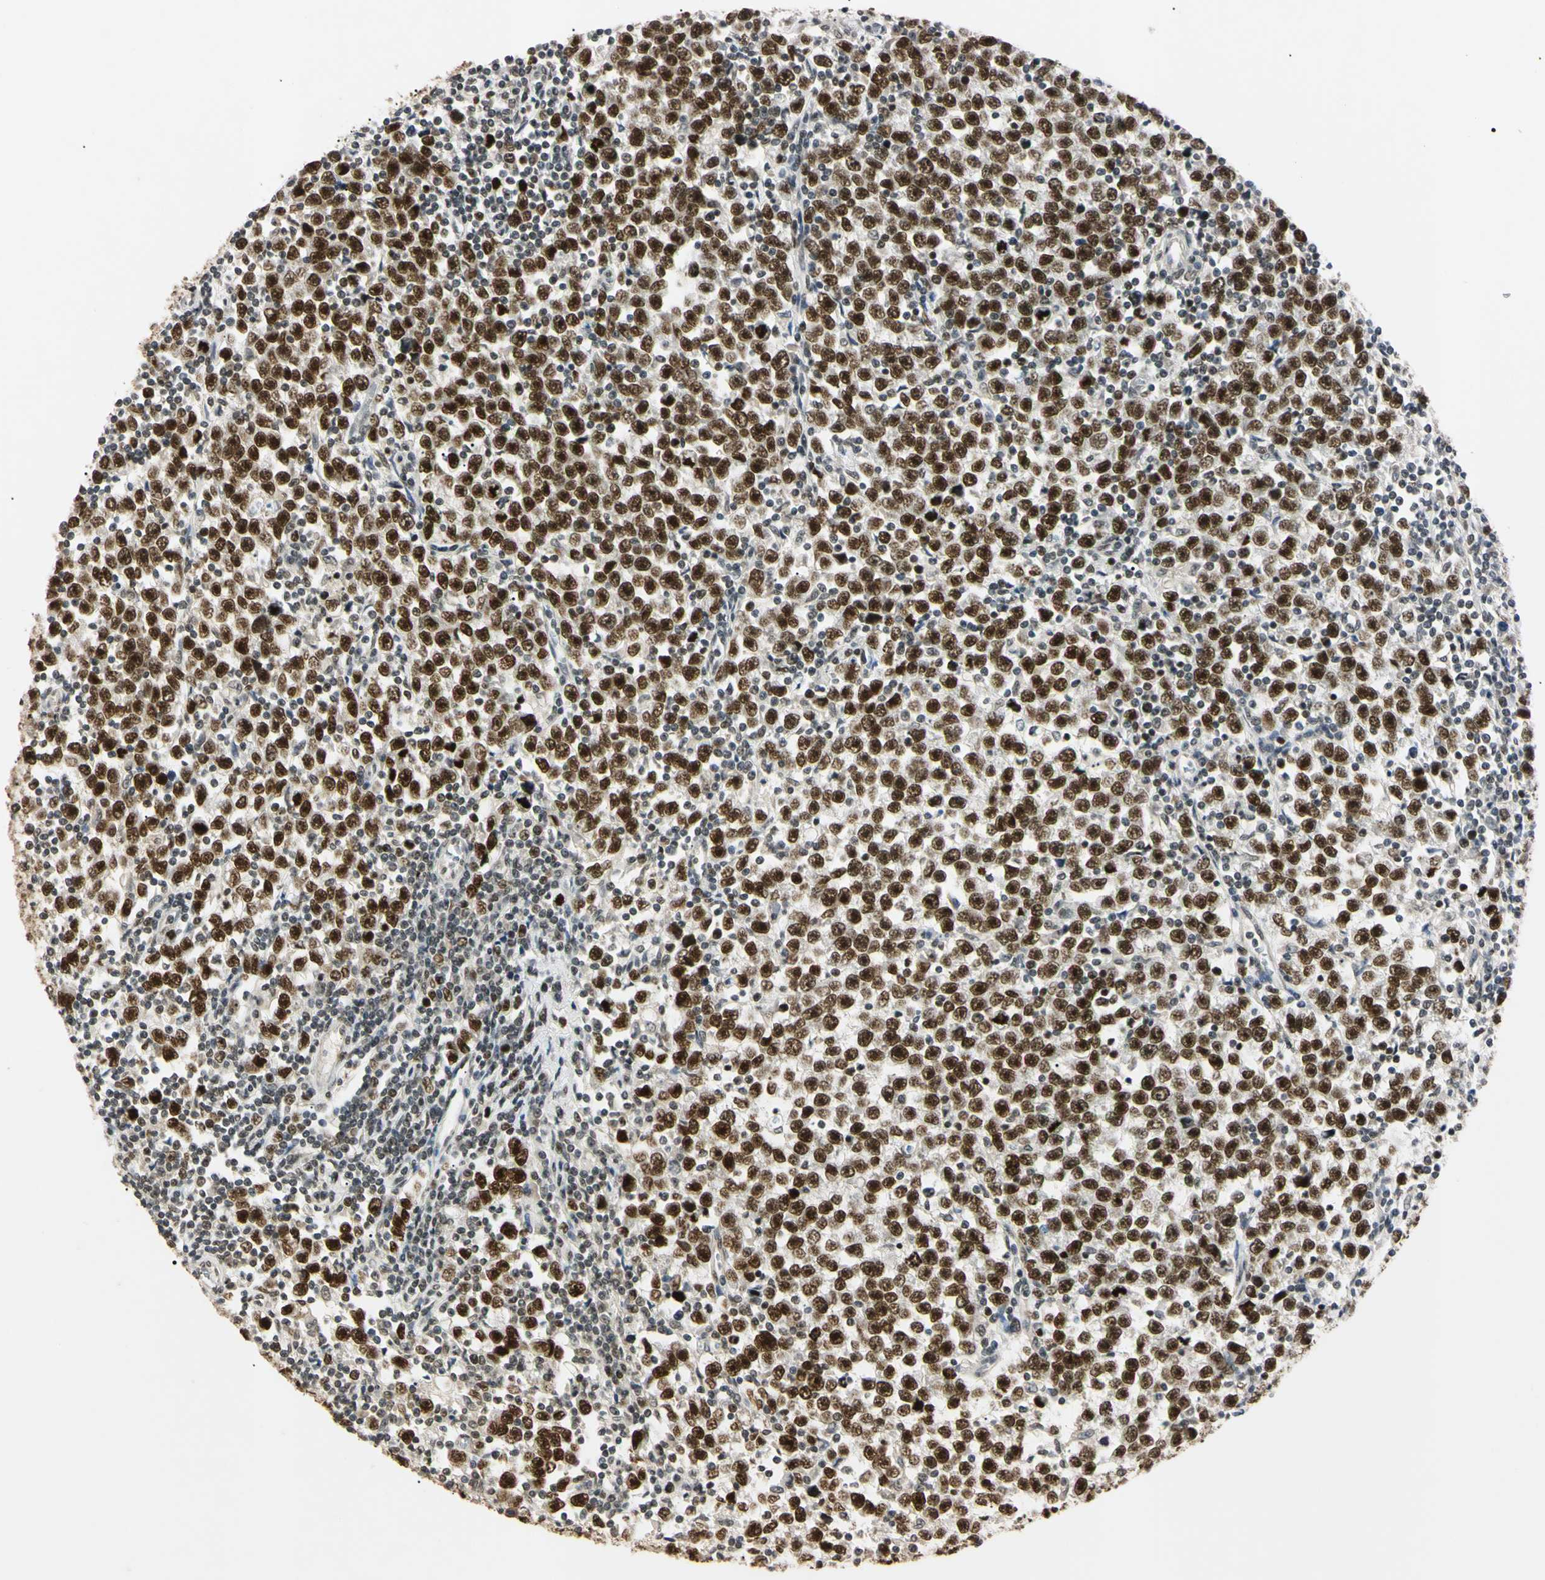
{"staining": {"intensity": "strong", "quantity": ">75%", "location": "nuclear"}, "tissue": "testis cancer", "cell_type": "Tumor cells", "image_type": "cancer", "snomed": [{"axis": "morphology", "description": "Seminoma, NOS"}, {"axis": "topography", "description": "Testis"}], "caption": "High-power microscopy captured an IHC histopathology image of testis cancer (seminoma), revealing strong nuclear expression in about >75% of tumor cells.", "gene": "SMARCA5", "patient": {"sex": "male", "age": 43}}